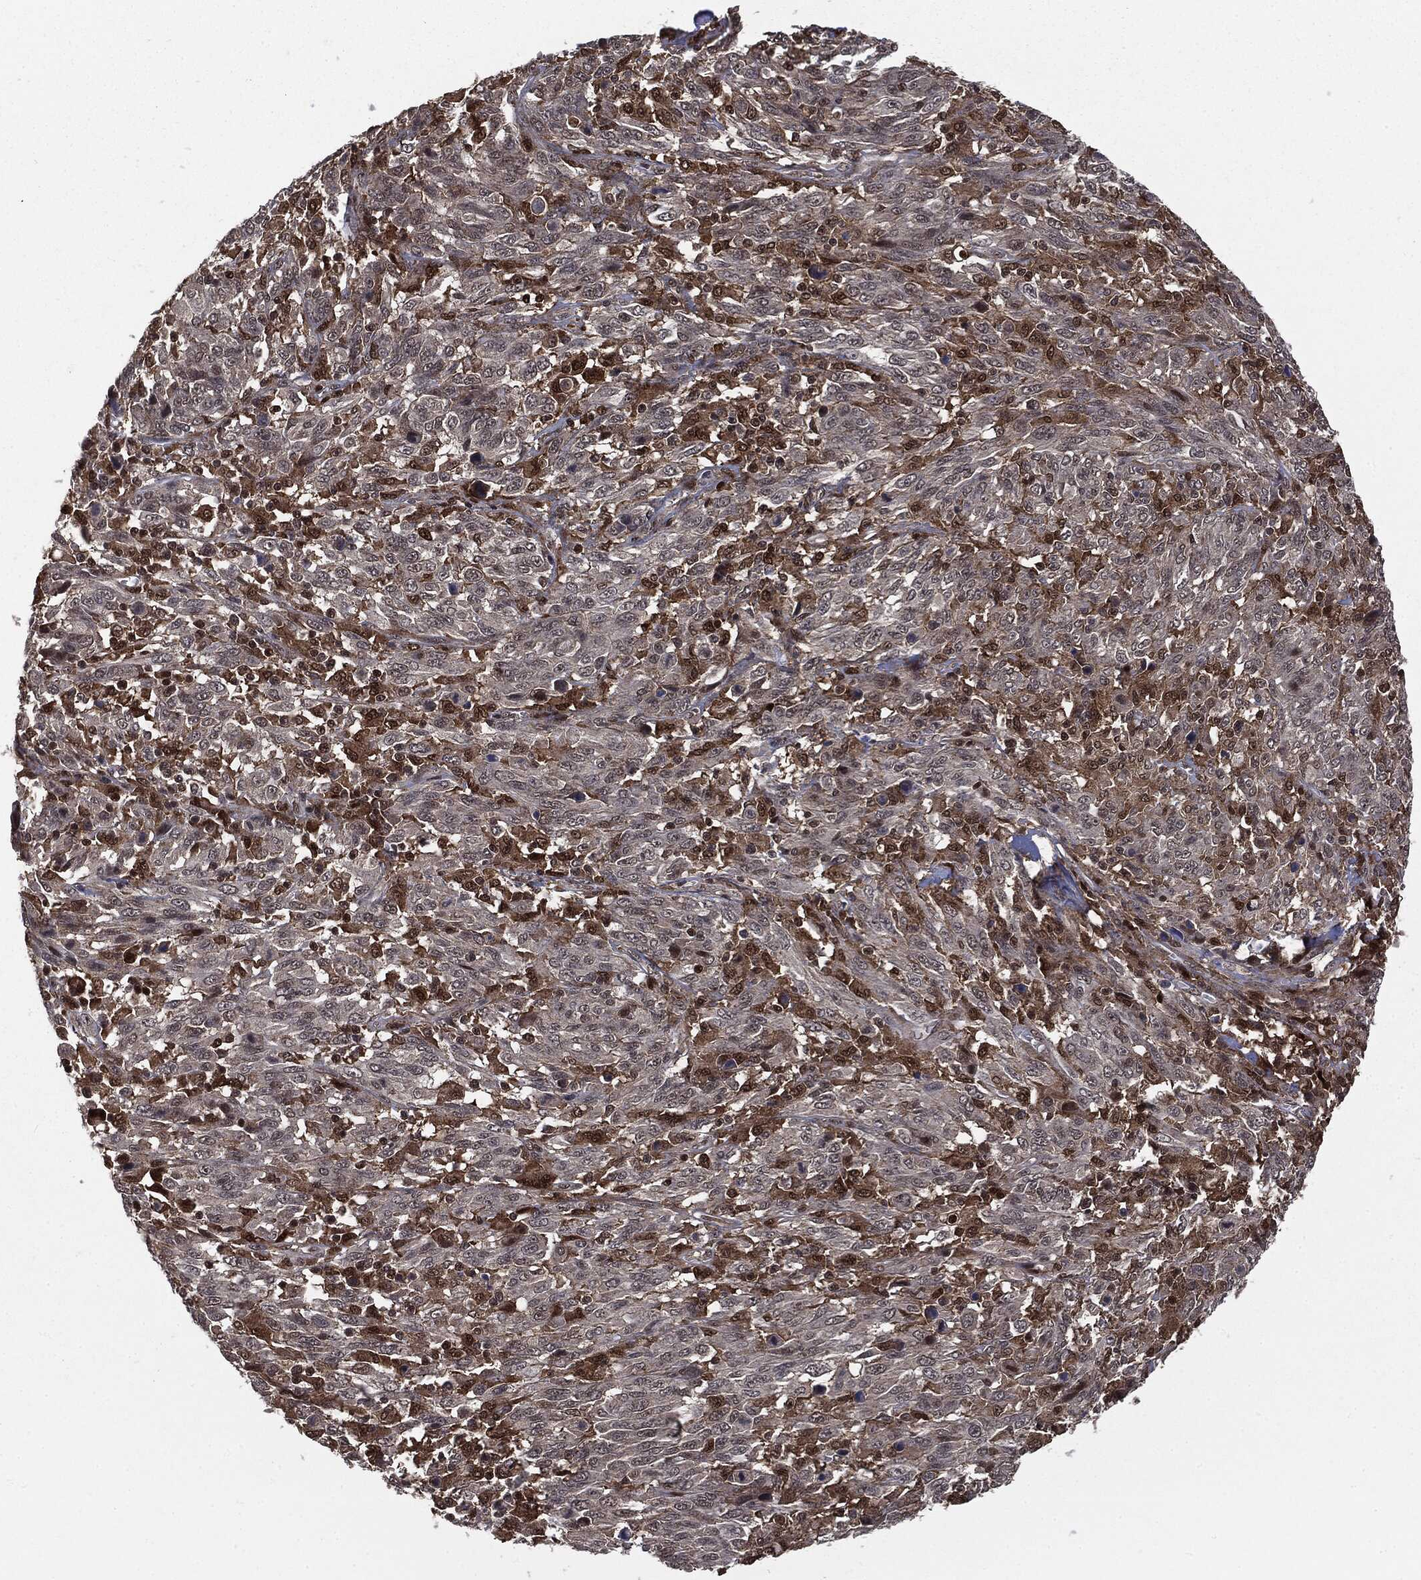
{"staining": {"intensity": "moderate", "quantity": "<25%", "location": "cytoplasmic/membranous,nuclear"}, "tissue": "melanoma", "cell_type": "Tumor cells", "image_type": "cancer", "snomed": [{"axis": "morphology", "description": "Malignant melanoma, NOS"}, {"axis": "topography", "description": "Skin"}], "caption": "Moderate cytoplasmic/membranous and nuclear protein positivity is identified in approximately <25% of tumor cells in melanoma. (DAB IHC, brown staining for protein, blue staining for nuclei).", "gene": "PTPA", "patient": {"sex": "female", "age": 91}}